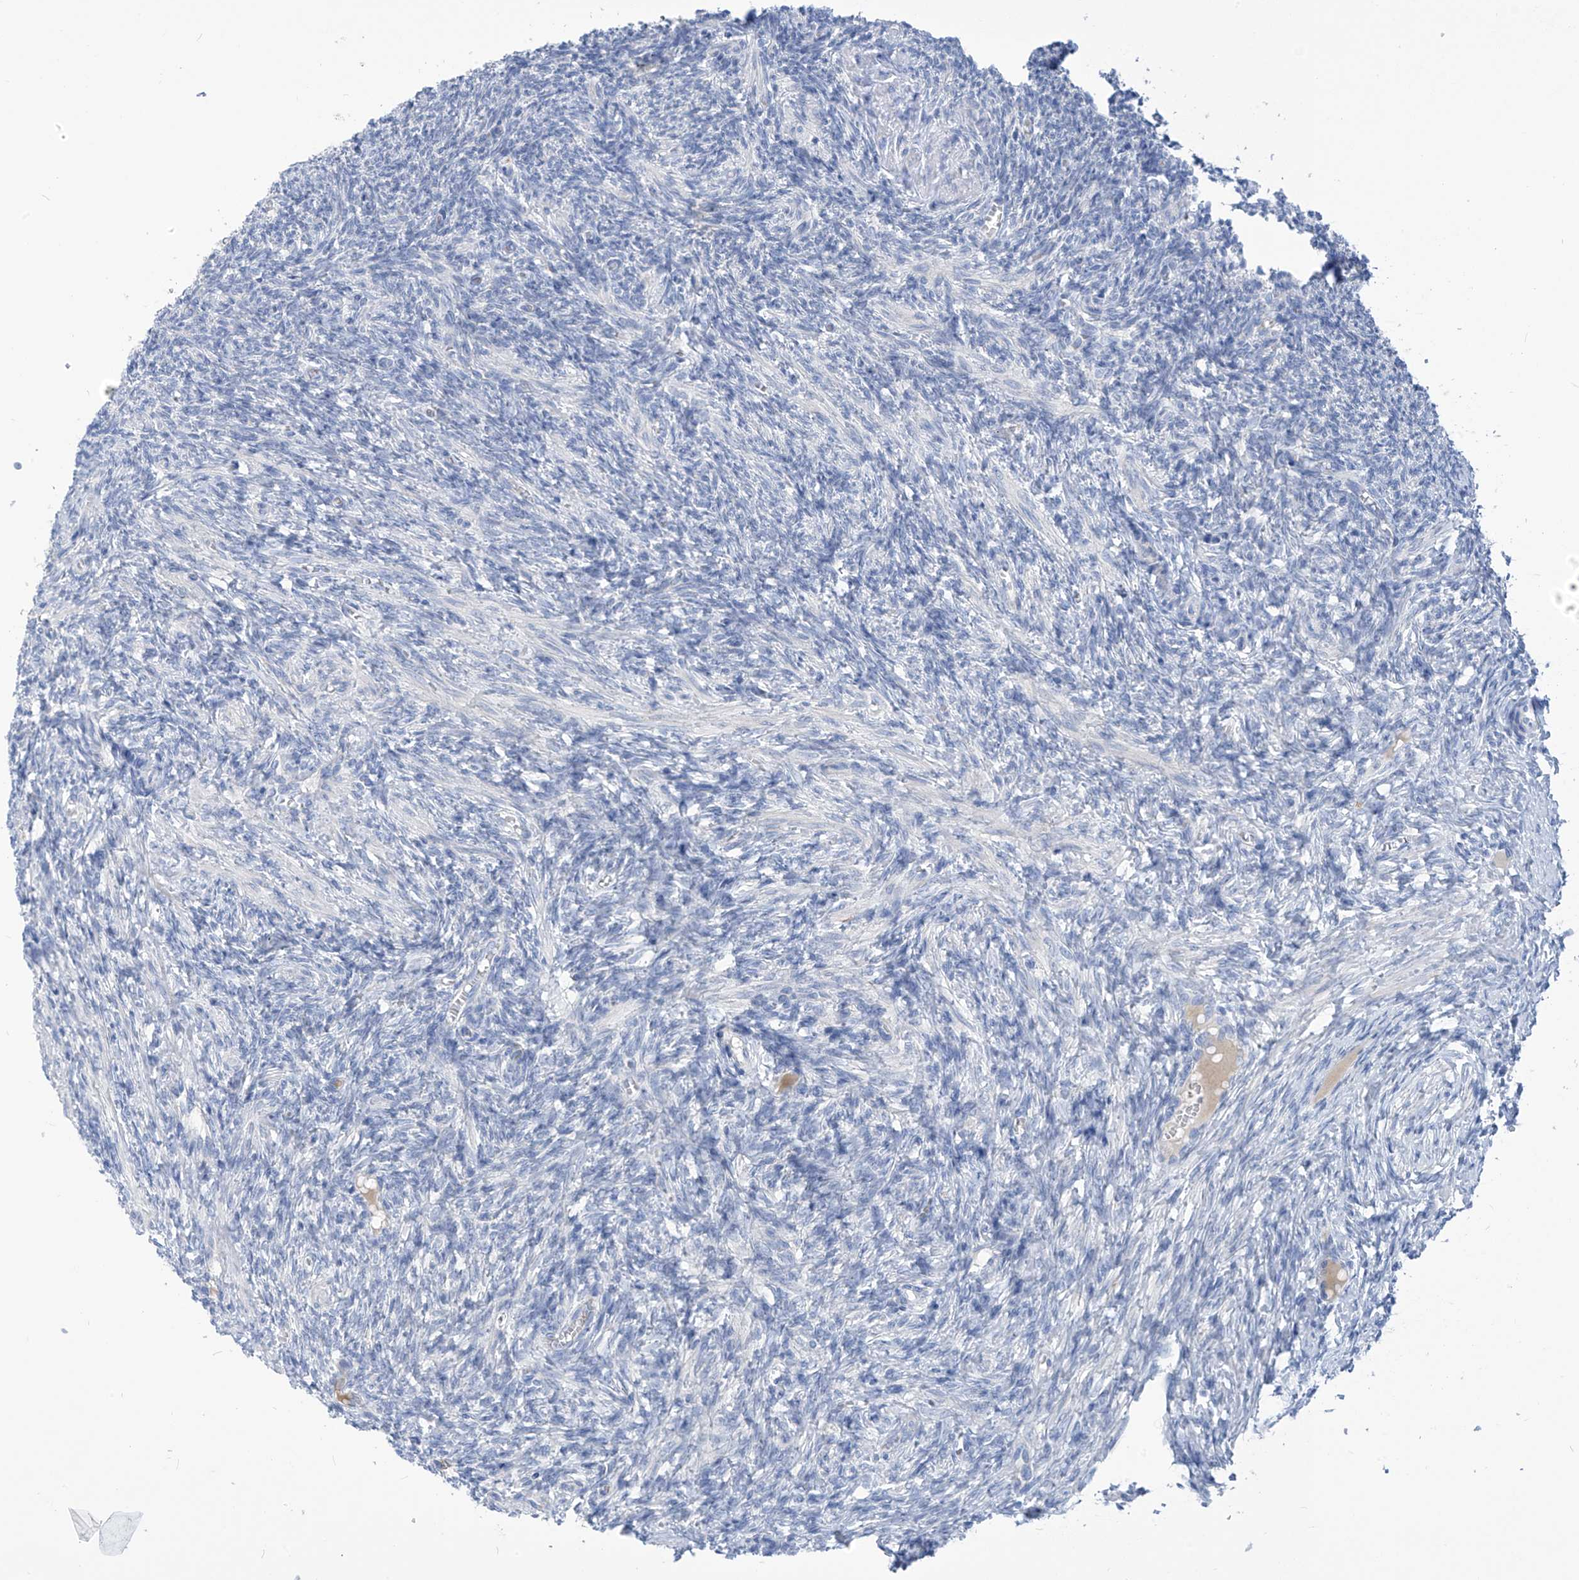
{"staining": {"intensity": "negative", "quantity": "none", "location": "none"}, "tissue": "ovary", "cell_type": "Follicle cells", "image_type": "normal", "snomed": [{"axis": "morphology", "description": "Normal tissue, NOS"}, {"axis": "topography", "description": "Ovary"}], "caption": "This is a micrograph of immunohistochemistry staining of normal ovary, which shows no positivity in follicle cells. The staining was performed using DAB to visualize the protein expression in brown, while the nuclei were stained in blue with hematoxylin (Magnification: 20x).", "gene": "ZNF404", "patient": {"sex": "female", "age": 27}}